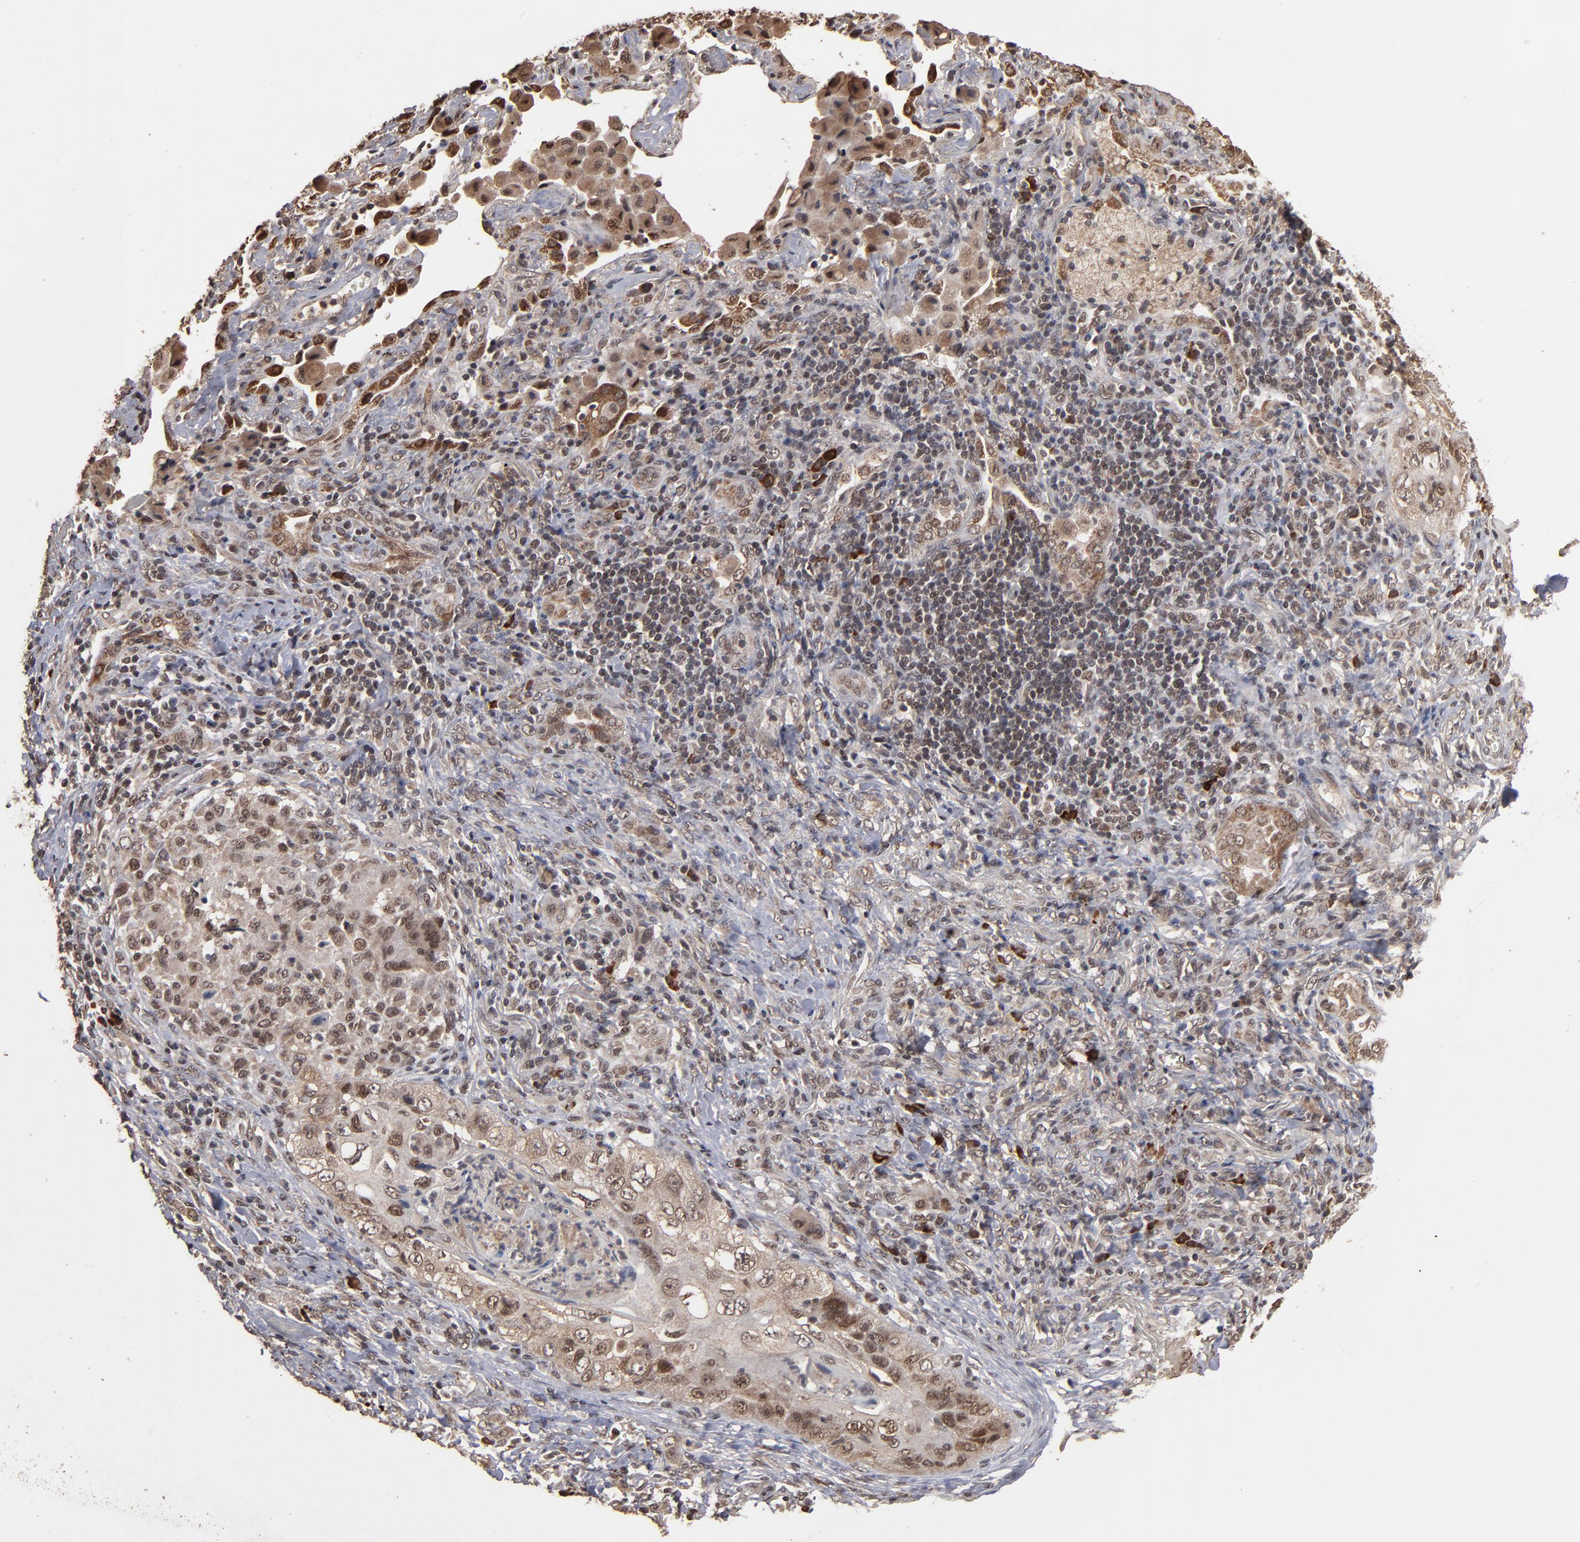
{"staining": {"intensity": "weak", "quantity": ">75%", "location": "cytoplasmic/membranous,nuclear"}, "tissue": "lung cancer", "cell_type": "Tumor cells", "image_type": "cancer", "snomed": [{"axis": "morphology", "description": "Squamous cell carcinoma, NOS"}, {"axis": "topography", "description": "Lung"}], "caption": "Squamous cell carcinoma (lung) tissue reveals weak cytoplasmic/membranous and nuclear expression in approximately >75% of tumor cells The staining was performed using DAB to visualize the protein expression in brown, while the nuclei were stained in blue with hematoxylin (Magnification: 20x).", "gene": "NXF2B", "patient": {"sex": "female", "age": 67}}